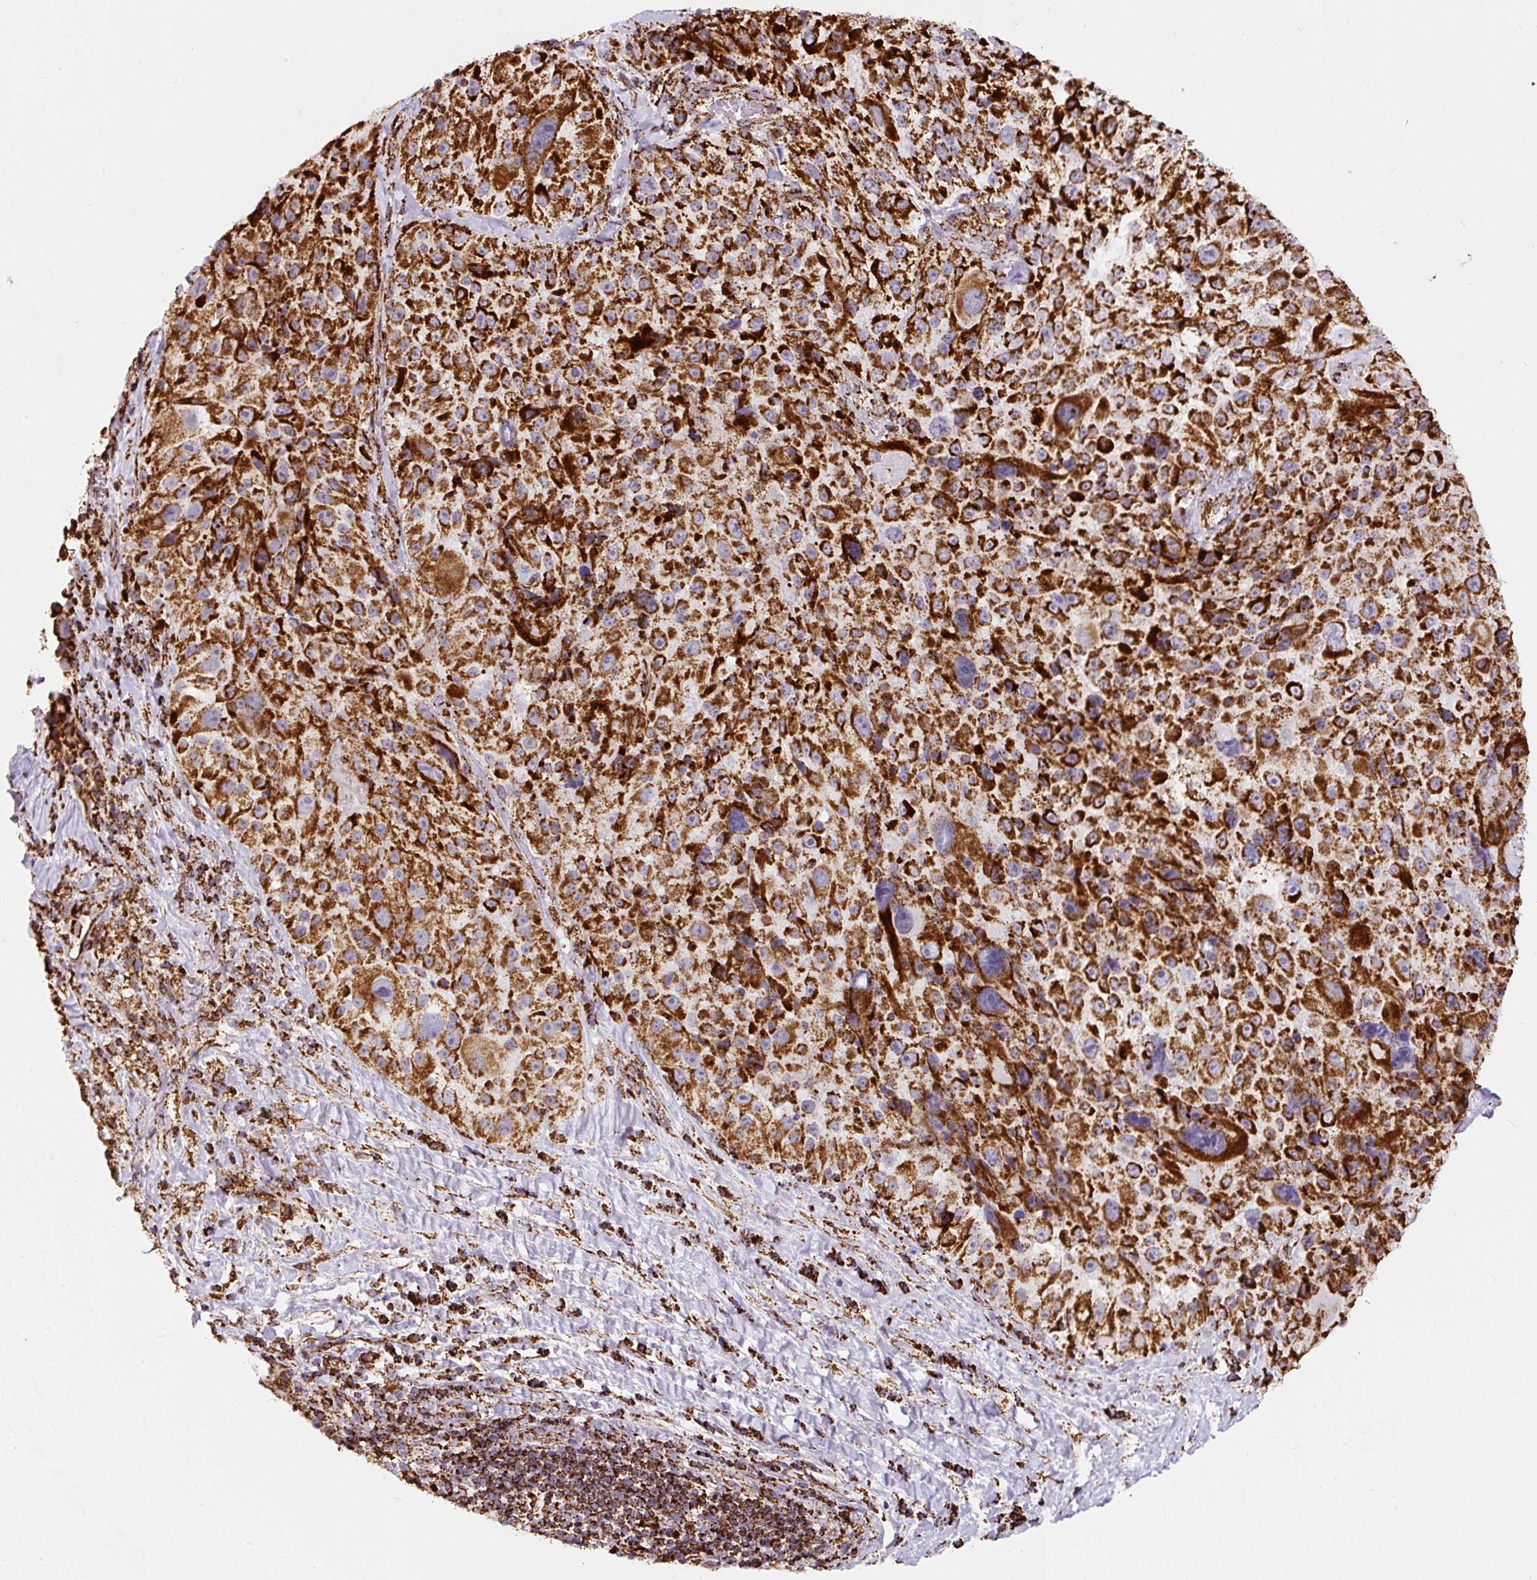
{"staining": {"intensity": "strong", "quantity": ">75%", "location": "cytoplasmic/membranous"}, "tissue": "melanoma", "cell_type": "Tumor cells", "image_type": "cancer", "snomed": [{"axis": "morphology", "description": "Malignant melanoma, Metastatic site"}, {"axis": "topography", "description": "Lymph node"}], "caption": "This micrograph shows immunohistochemistry (IHC) staining of melanoma, with high strong cytoplasmic/membranous expression in approximately >75% of tumor cells.", "gene": "ATP5F1A", "patient": {"sex": "male", "age": 62}}